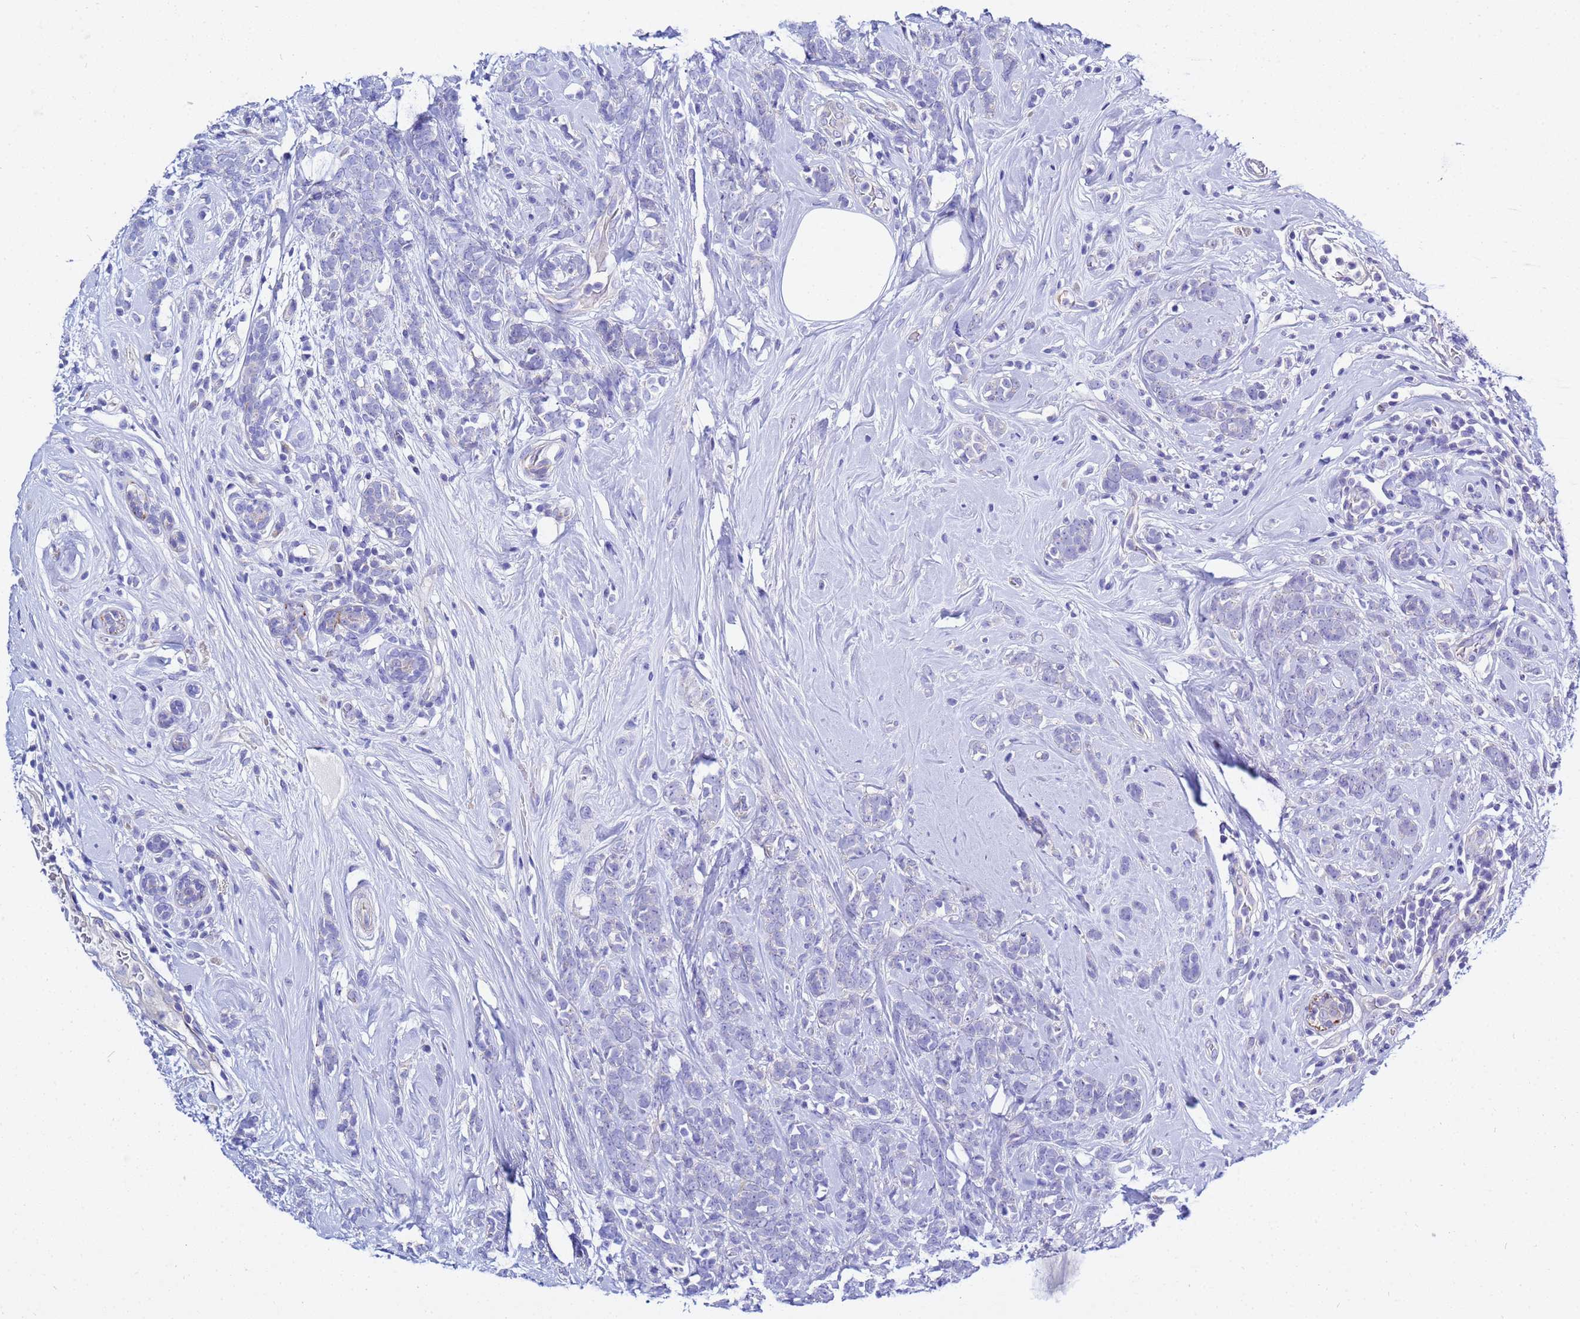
{"staining": {"intensity": "negative", "quantity": "none", "location": "none"}, "tissue": "breast cancer", "cell_type": "Tumor cells", "image_type": "cancer", "snomed": [{"axis": "morphology", "description": "Duct carcinoma"}, {"axis": "topography", "description": "Breast"}], "caption": "Histopathology image shows no significant protein positivity in tumor cells of breast infiltrating ductal carcinoma.", "gene": "USP18", "patient": {"sex": "female", "age": 75}}